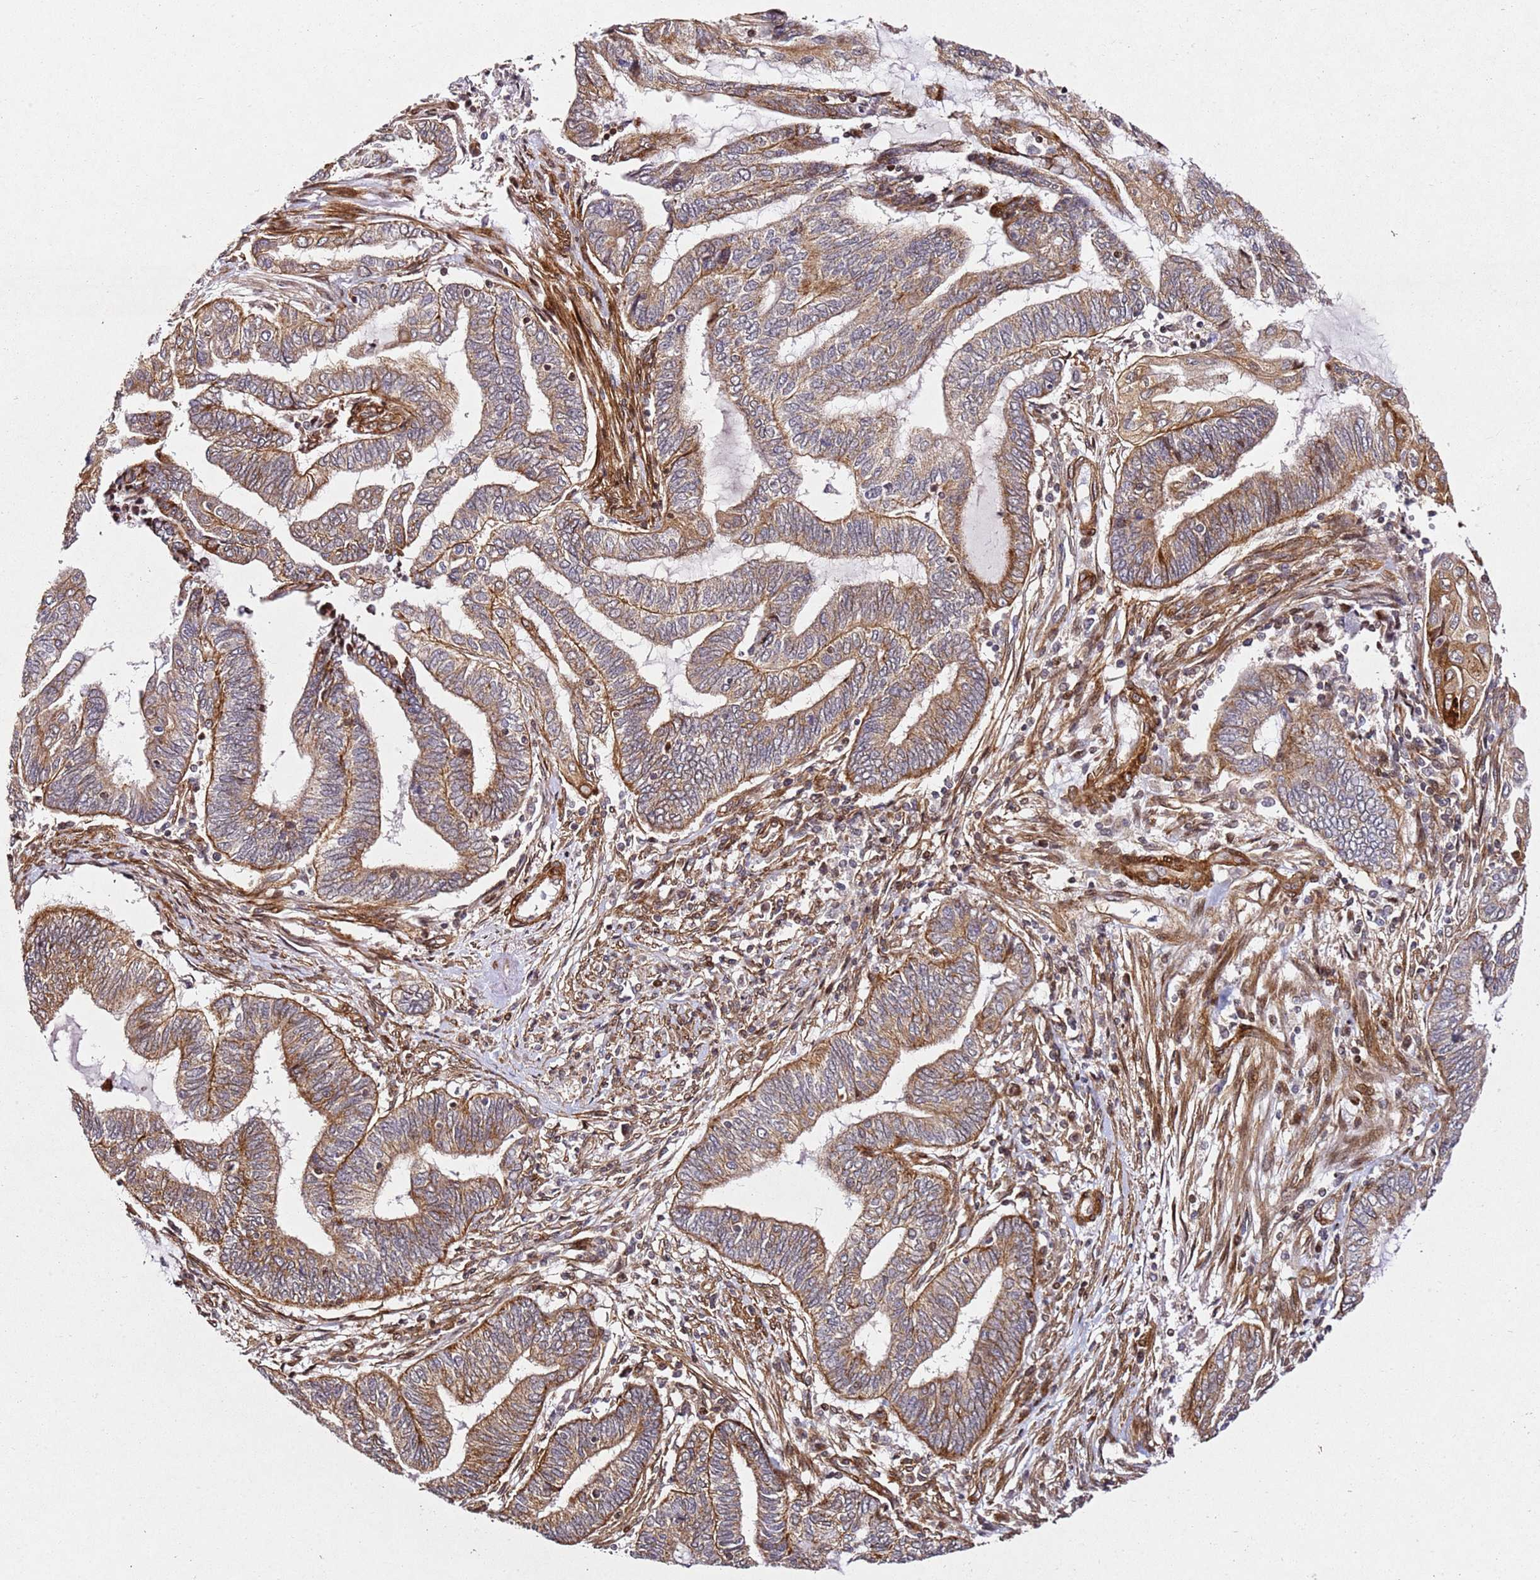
{"staining": {"intensity": "moderate", "quantity": ">75%", "location": "cytoplasmic/membranous"}, "tissue": "endometrial cancer", "cell_type": "Tumor cells", "image_type": "cancer", "snomed": [{"axis": "morphology", "description": "Adenocarcinoma, NOS"}, {"axis": "topography", "description": "Uterus"}, {"axis": "topography", "description": "Endometrium"}], "caption": "A histopathology image of human endometrial adenocarcinoma stained for a protein reveals moderate cytoplasmic/membranous brown staining in tumor cells.", "gene": "ZNF296", "patient": {"sex": "female", "age": 70}}